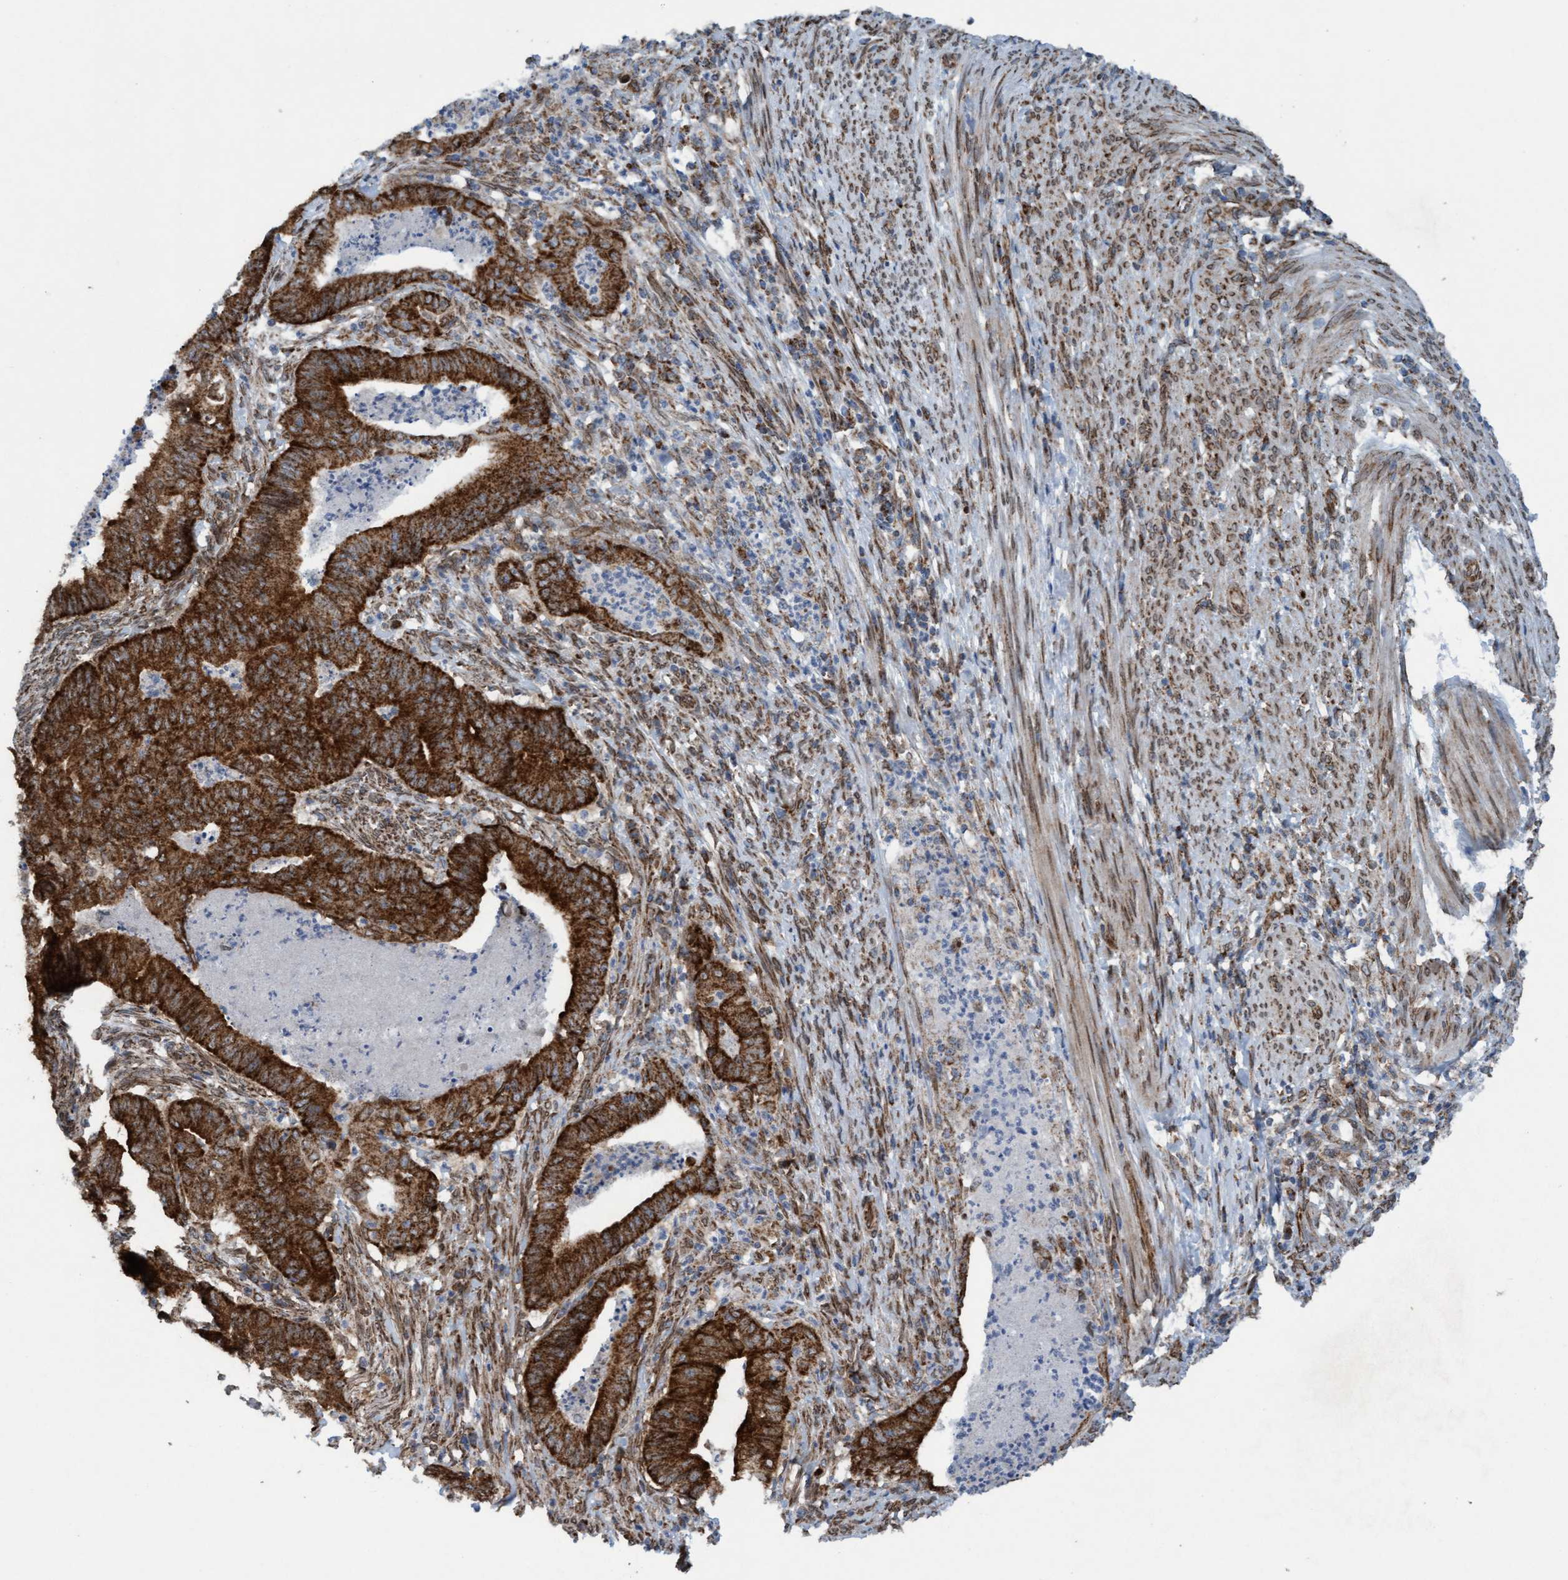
{"staining": {"intensity": "strong", "quantity": ">75%", "location": "cytoplasmic/membranous"}, "tissue": "endometrial cancer", "cell_type": "Tumor cells", "image_type": "cancer", "snomed": [{"axis": "morphology", "description": "Polyp, NOS"}, {"axis": "morphology", "description": "Adenocarcinoma, NOS"}, {"axis": "morphology", "description": "Adenoma, NOS"}, {"axis": "topography", "description": "Endometrium"}], "caption": "An image of endometrial cancer (adenocarcinoma) stained for a protein exhibits strong cytoplasmic/membranous brown staining in tumor cells.", "gene": "MRPS23", "patient": {"sex": "female", "age": 79}}